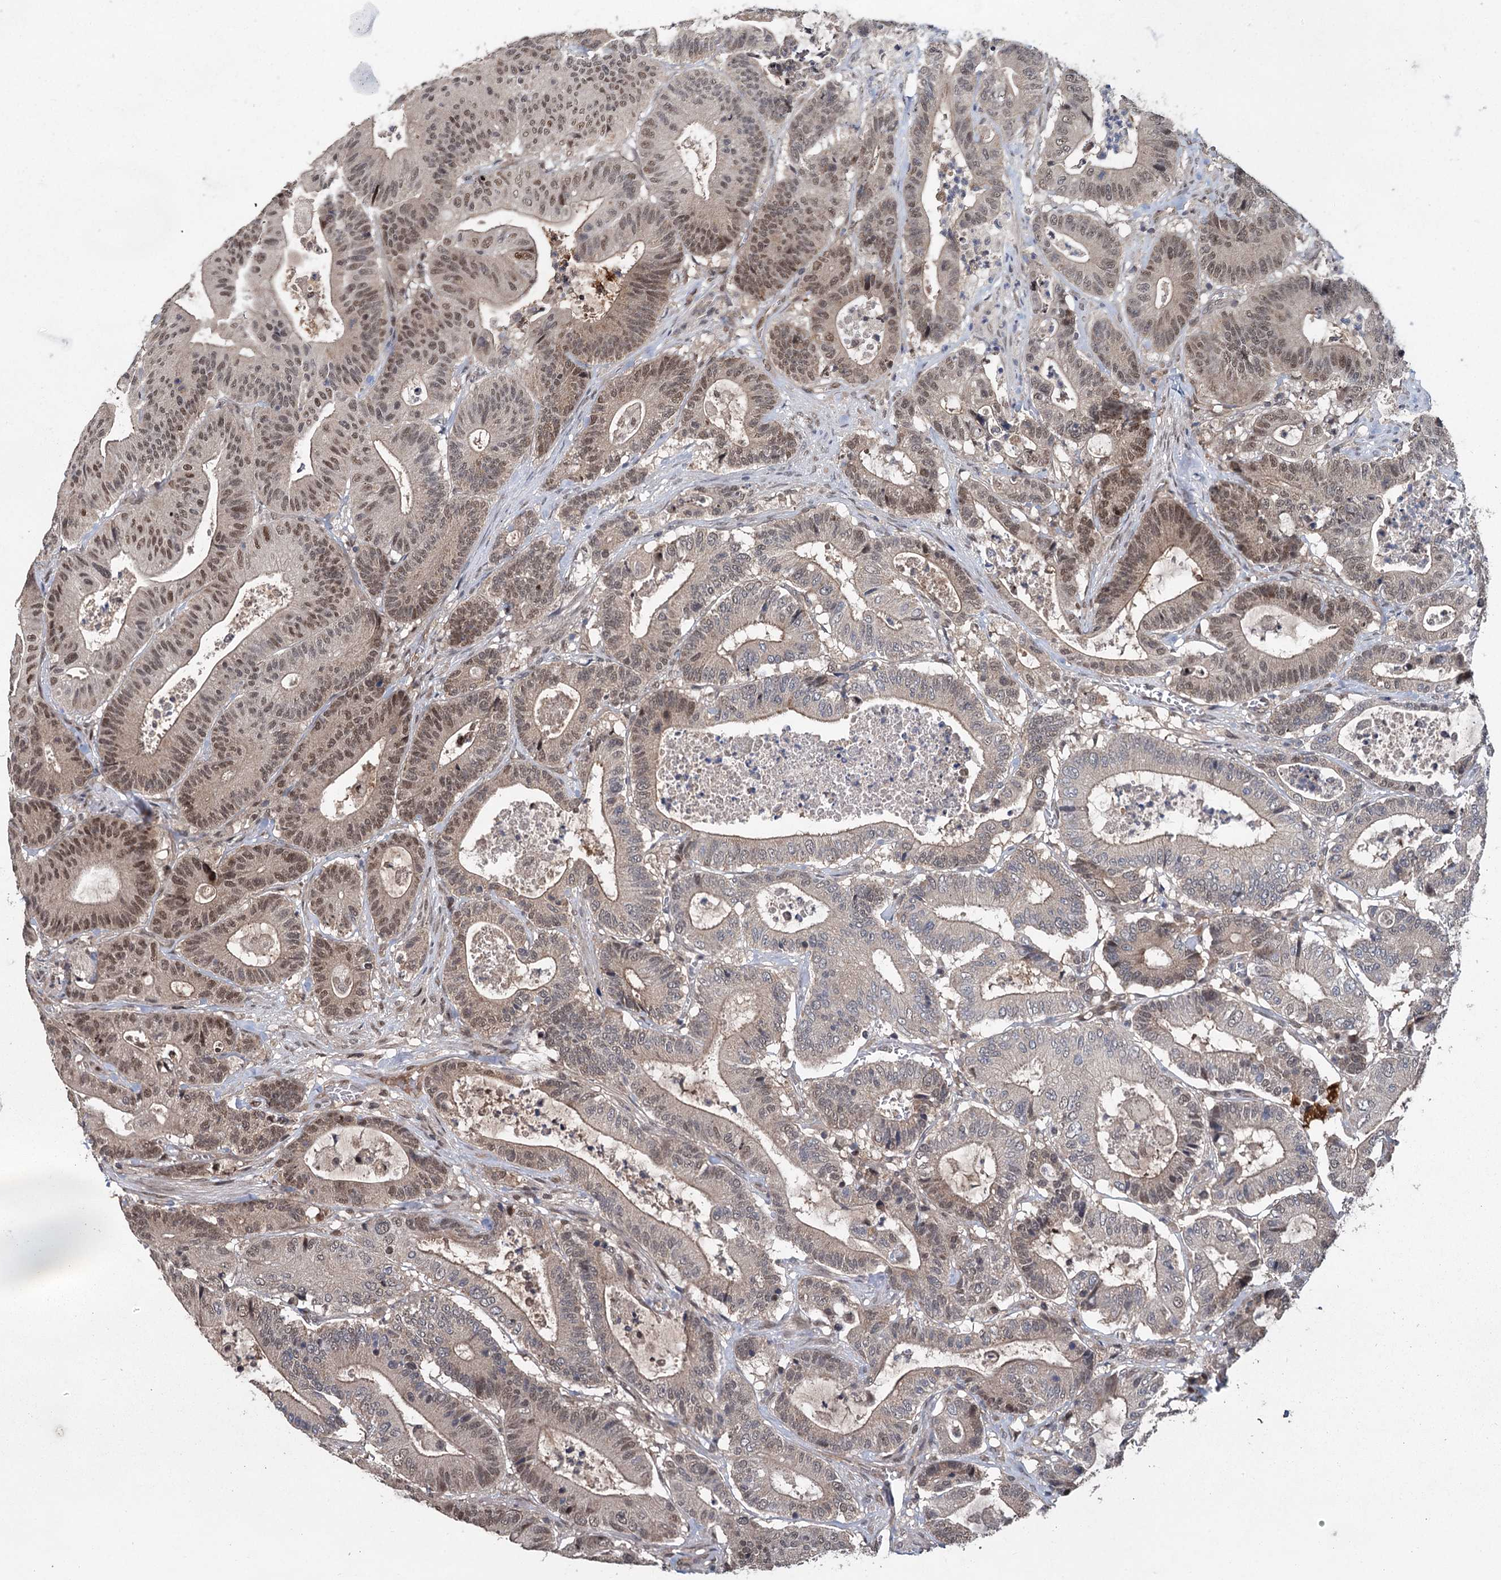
{"staining": {"intensity": "moderate", "quantity": "25%-75%", "location": "nuclear"}, "tissue": "colorectal cancer", "cell_type": "Tumor cells", "image_type": "cancer", "snomed": [{"axis": "morphology", "description": "Adenocarcinoma, NOS"}, {"axis": "topography", "description": "Colon"}], "caption": "Immunohistochemistry photomicrograph of neoplastic tissue: adenocarcinoma (colorectal) stained using immunohistochemistry shows medium levels of moderate protein expression localized specifically in the nuclear of tumor cells, appearing as a nuclear brown color.", "gene": "MYG1", "patient": {"sex": "female", "age": 84}}